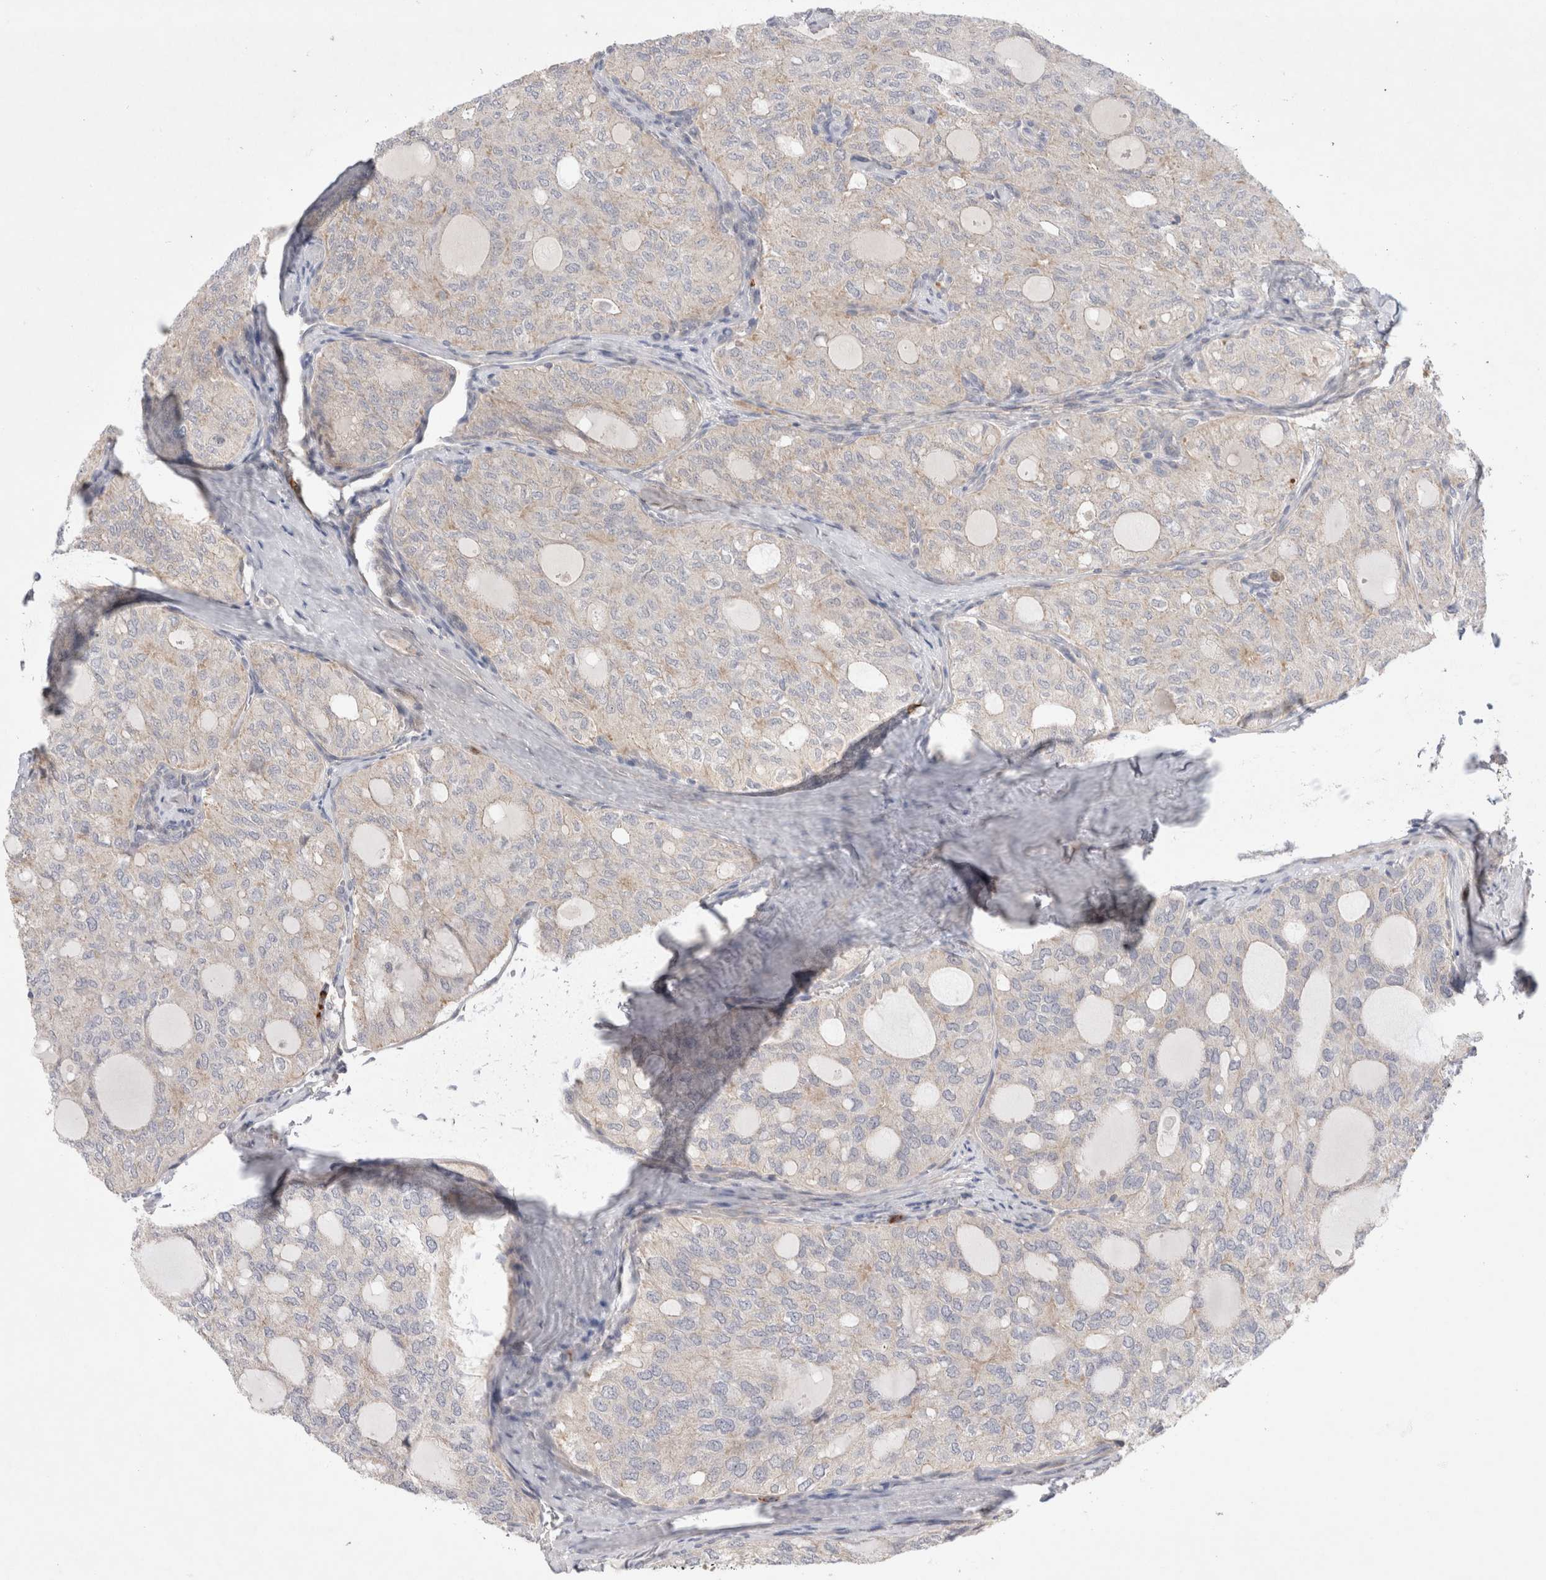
{"staining": {"intensity": "weak", "quantity": "<25%", "location": "cytoplasmic/membranous"}, "tissue": "thyroid cancer", "cell_type": "Tumor cells", "image_type": "cancer", "snomed": [{"axis": "morphology", "description": "Follicular adenoma carcinoma, NOS"}, {"axis": "topography", "description": "Thyroid gland"}], "caption": "Tumor cells show no significant positivity in follicular adenoma carcinoma (thyroid).", "gene": "GSDMB", "patient": {"sex": "male", "age": 75}}